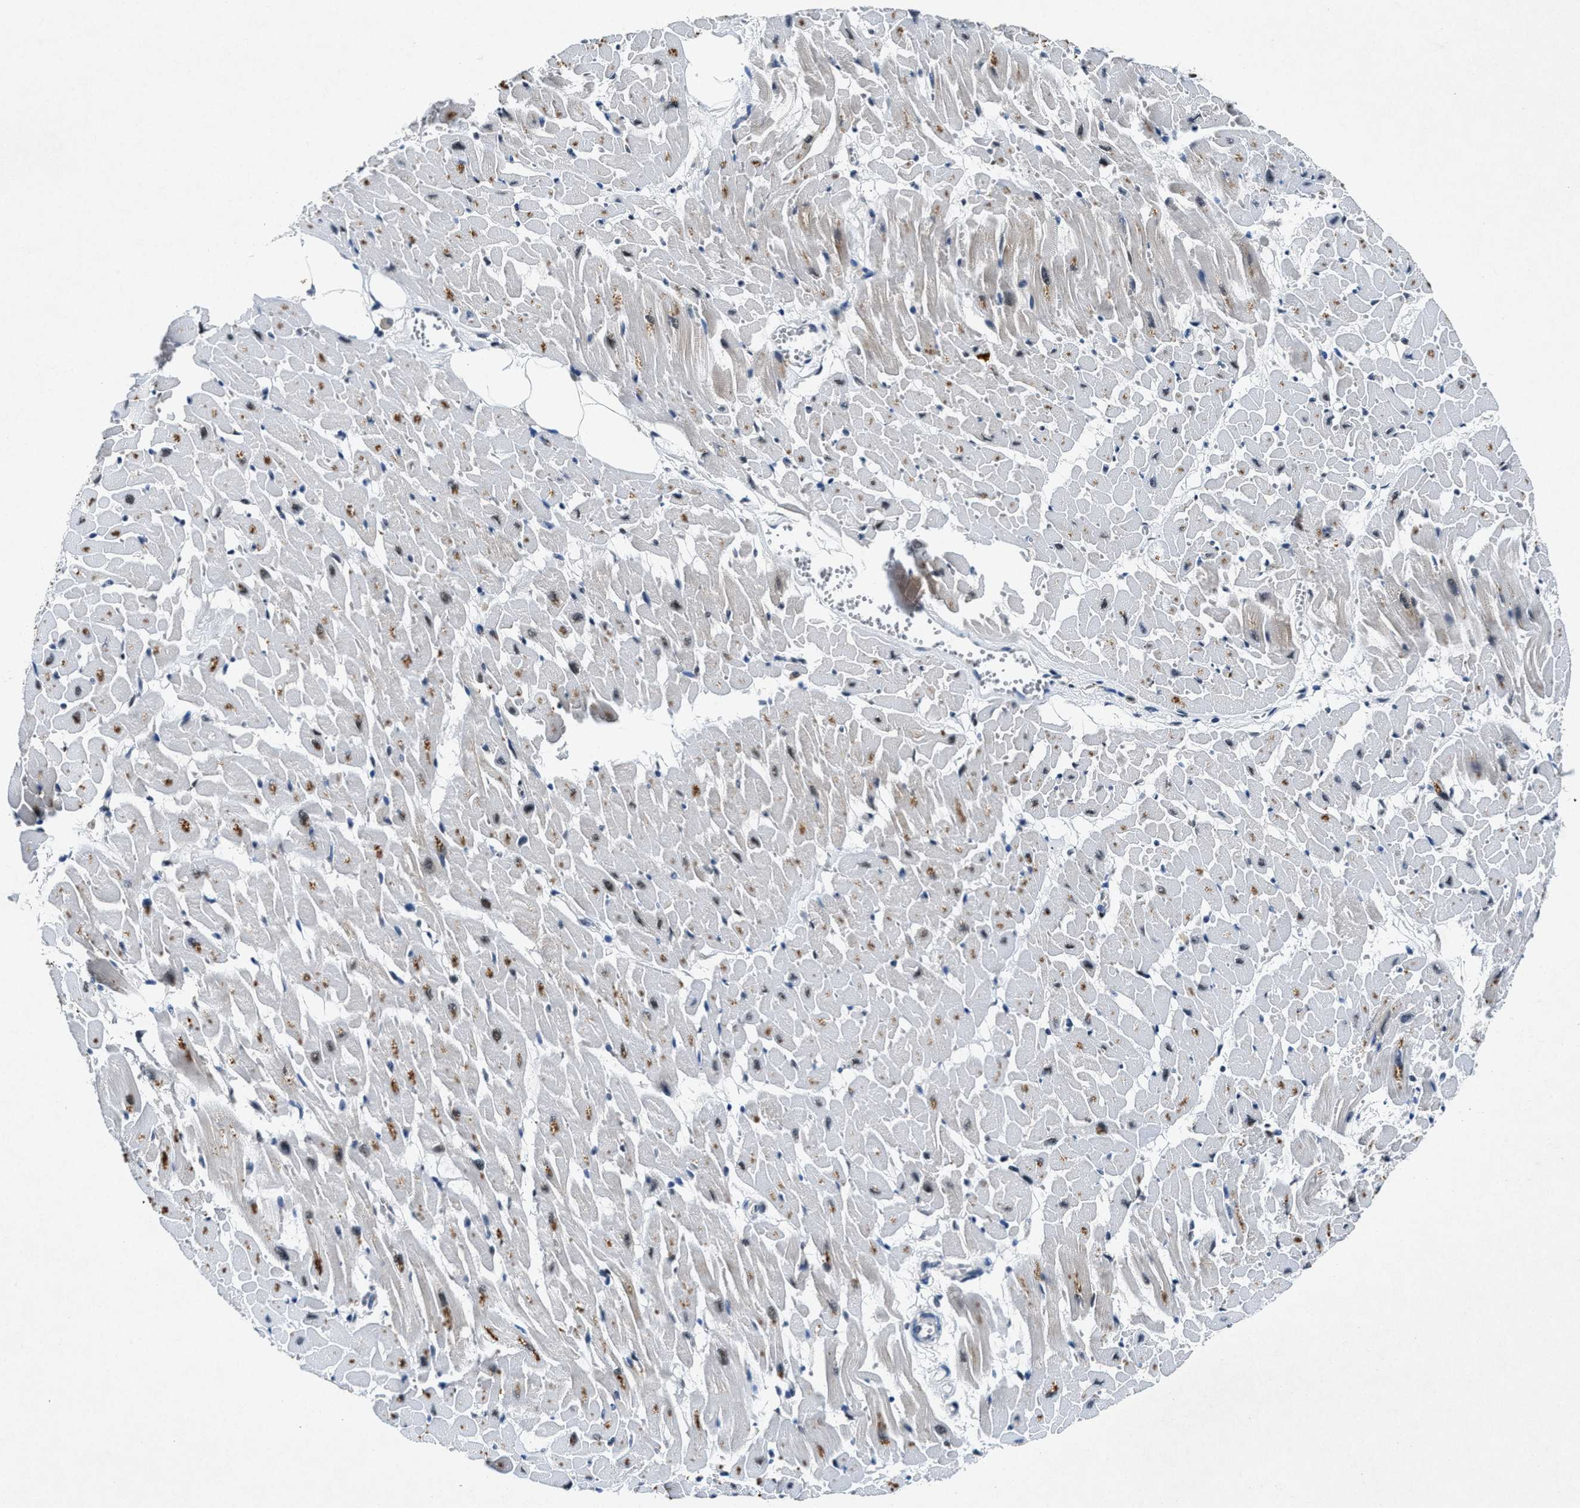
{"staining": {"intensity": "moderate", "quantity": "<25%", "location": "nuclear"}, "tissue": "heart muscle", "cell_type": "Cardiomyocytes", "image_type": "normal", "snomed": [{"axis": "morphology", "description": "Normal tissue, NOS"}, {"axis": "topography", "description": "Heart"}], "caption": "A brown stain highlights moderate nuclear staining of a protein in cardiomyocytes of normal heart muscle. The staining was performed using DAB (3,3'-diaminobenzidine), with brown indicating positive protein expression. Nuclei are stained blue with hematoxylin.", "gene": "NCOA1", "patient": {"sex": "female", "age": 19}}